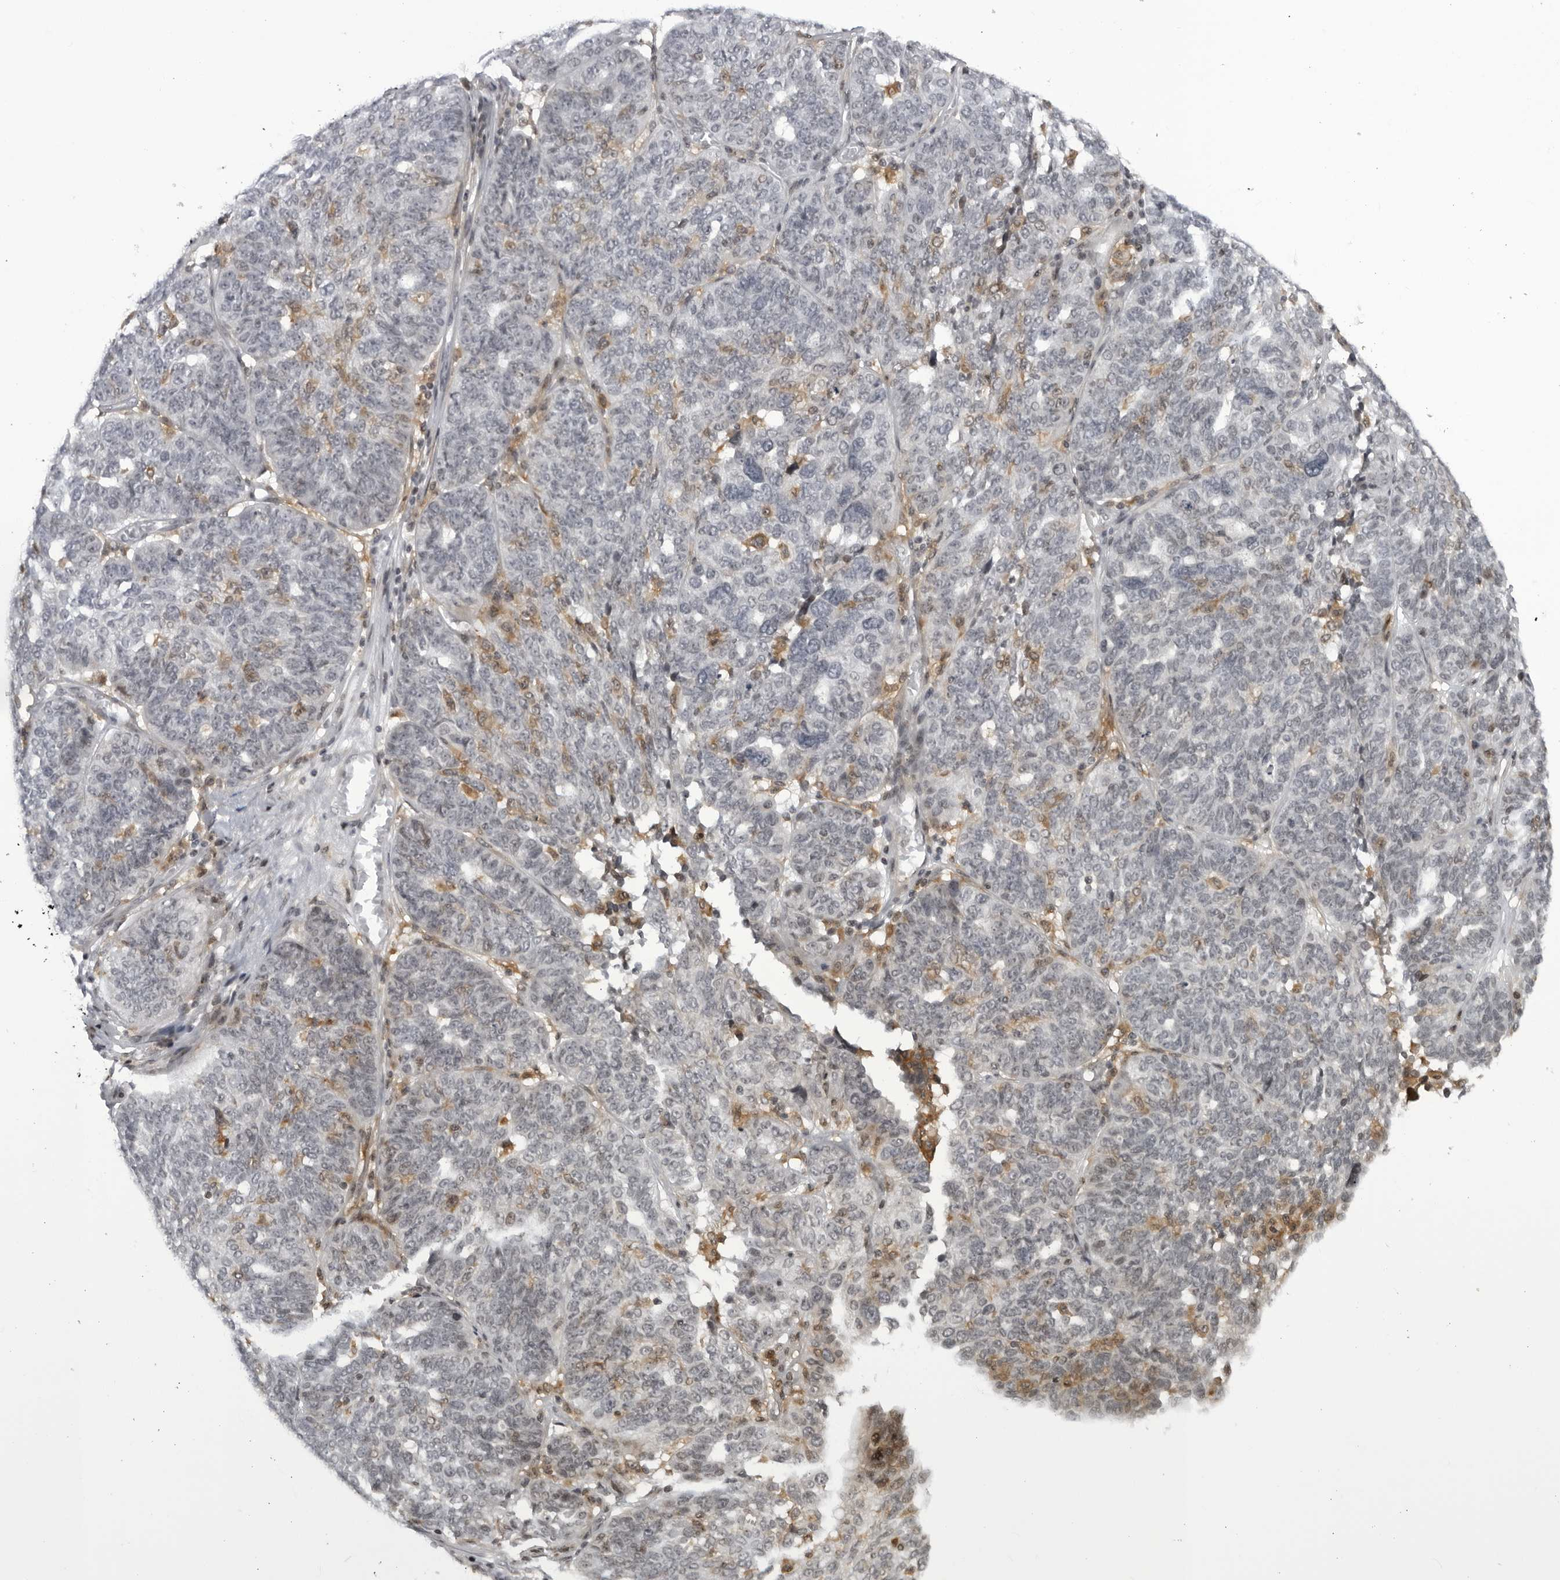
{"staining": {"intensity": "negative", "quantity": "none", "location": "none"}, "tissue": "ovarian cancer", "cell_type": "Tumor cells", "image_type": "cancer", "snomed": [{"axis": "morphology", "description": "Cystadenocarcinoma, serous, NOS"}, {"axis": "topography", "description": "Ovary"}], "caption": "IHC photomicrograph of neoplastic tissue: ovarian cancer stained with DAB (3,3'-diaminobenzidine) demonstrates no significant protein staining in tumor cells.", "gene": "DTL", "patient": {"sex": "female", "age": 59}}